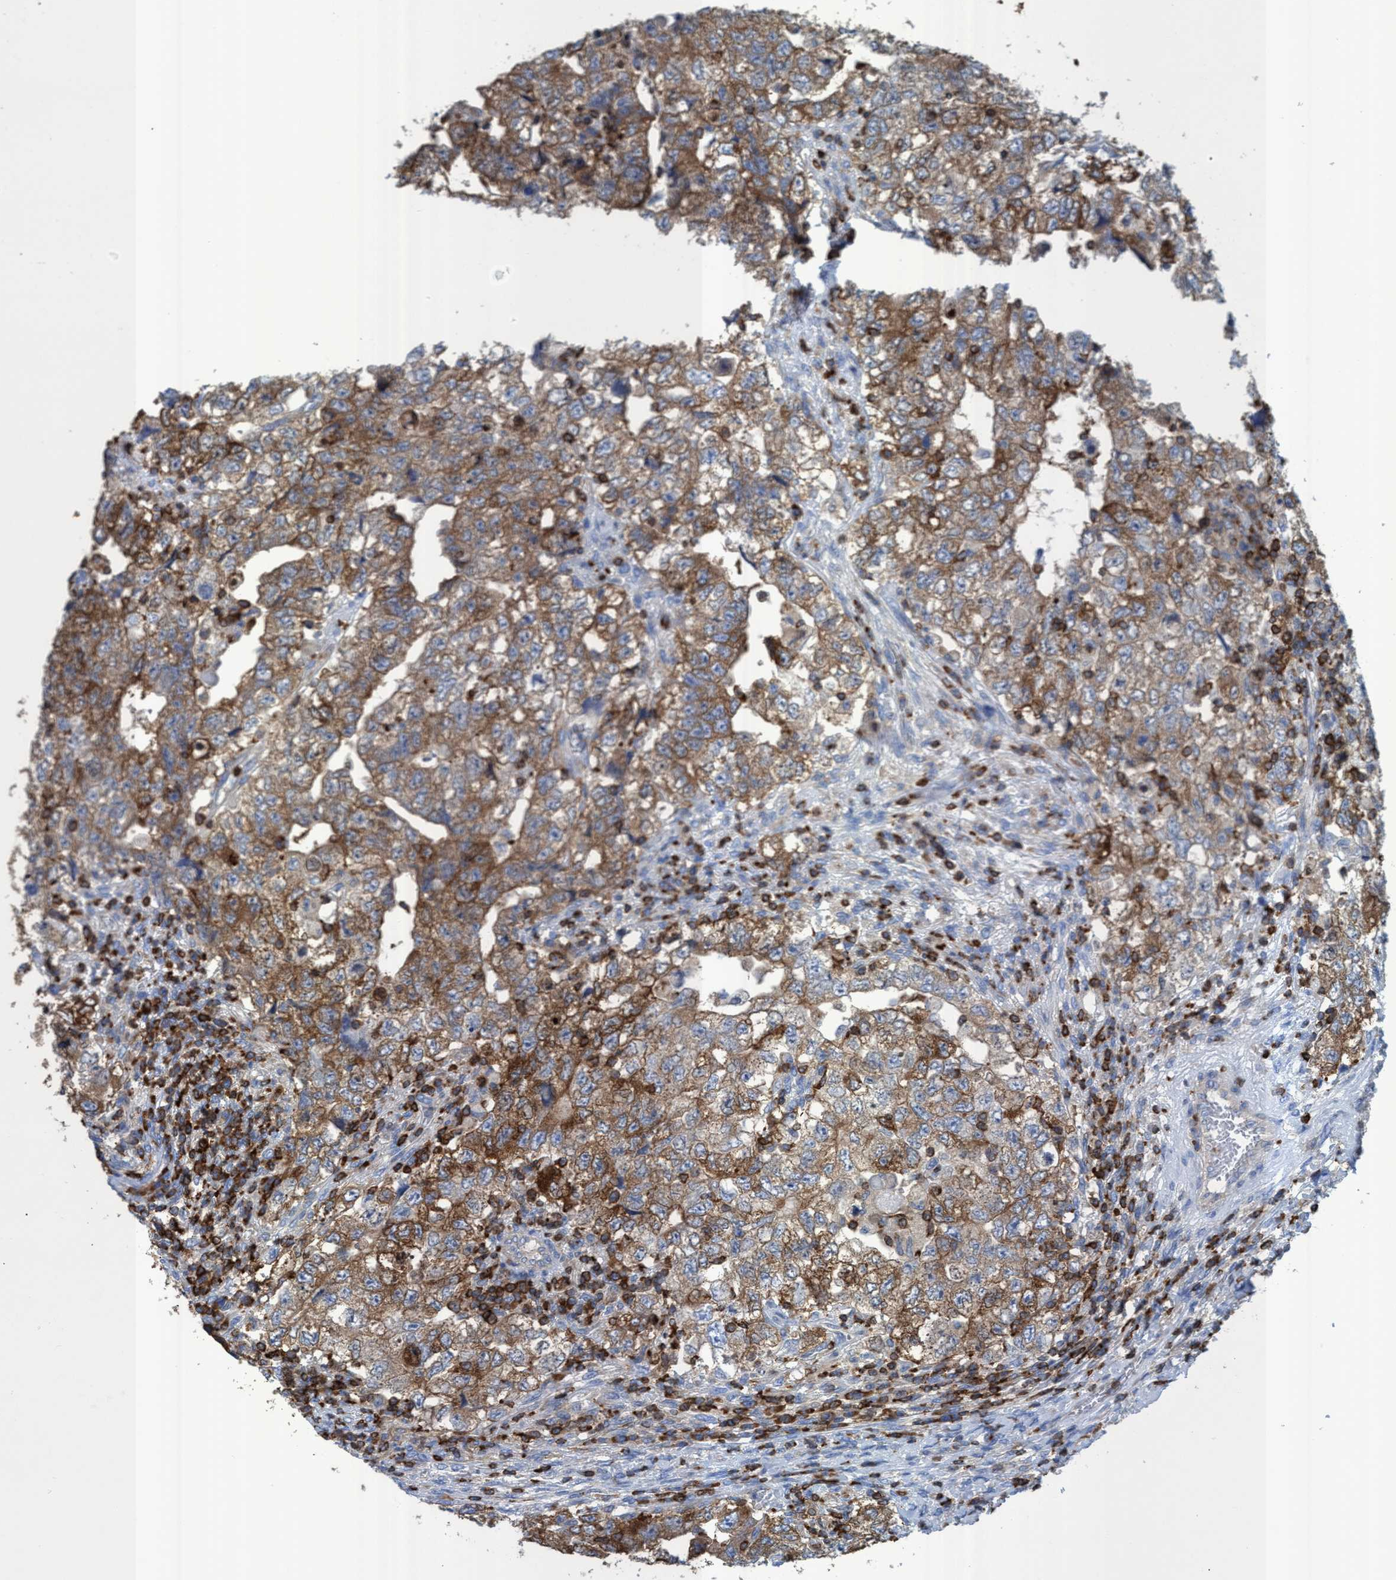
{"staining": {"intensity": "moderate", "quantity": ">75%", "location": "cytoplasmic/membranous"}, "tissue": "testis cancer", "cell_type": "Tumor cells", "image_type": "cancer", "snomed": [{"axis": "morphology", "description": "Carcinoma, Embryonal, NOS"}, {"axis": "topography", "description": "Testis"}], "caption": "Immunohistochemical staining of testis cancer (embryonal carcinoma) displays medium levels of moderate cytoplasmic/membranous positivity in about >75% of tumor cells.", "gene": "EZR", "patient": {"sex": "male", "age": 36}}